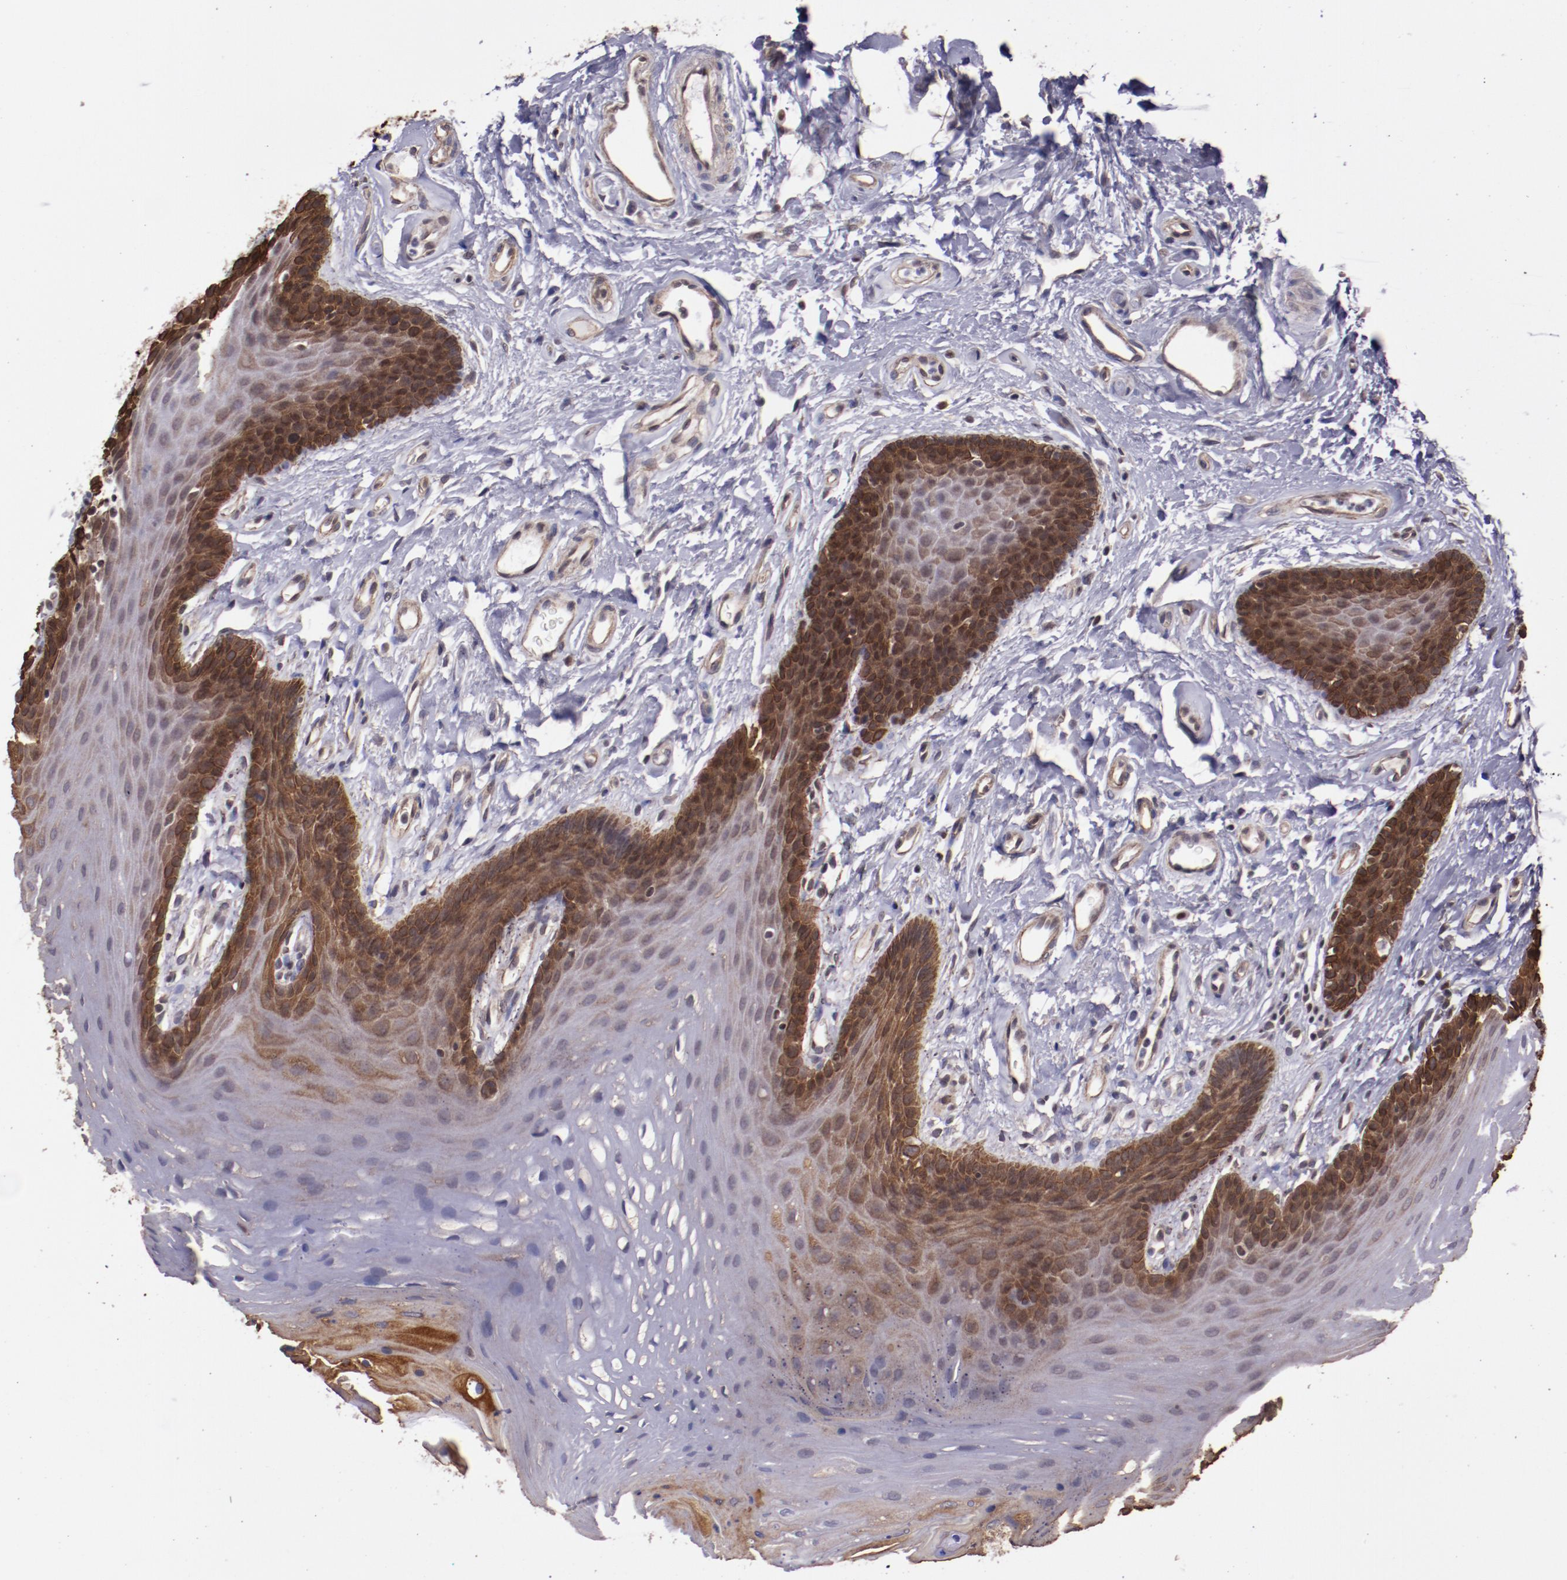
{"staining": {"intensity": "moderate", "quantity": "25%-75%", "location": "cytoplasmic/membranous"}, "tissue": "oral mucosa", "cell_type": "Squamous epithelial cells", "image_type": "normal", "snomed": [{"axis": "morphology", "description": "Normal tissue, NOS"}, {"axis": "topography", "description": "Oral tissue"}], "caption": "Oral mucosa stained for a protein (brown) exhibits moderate cytoplasmic/membranous positive positivity in approximately 25%-75% of squamous epithelial cells.", "gene": "ELF1", "patient": {"sex": "male", "age": 62}}